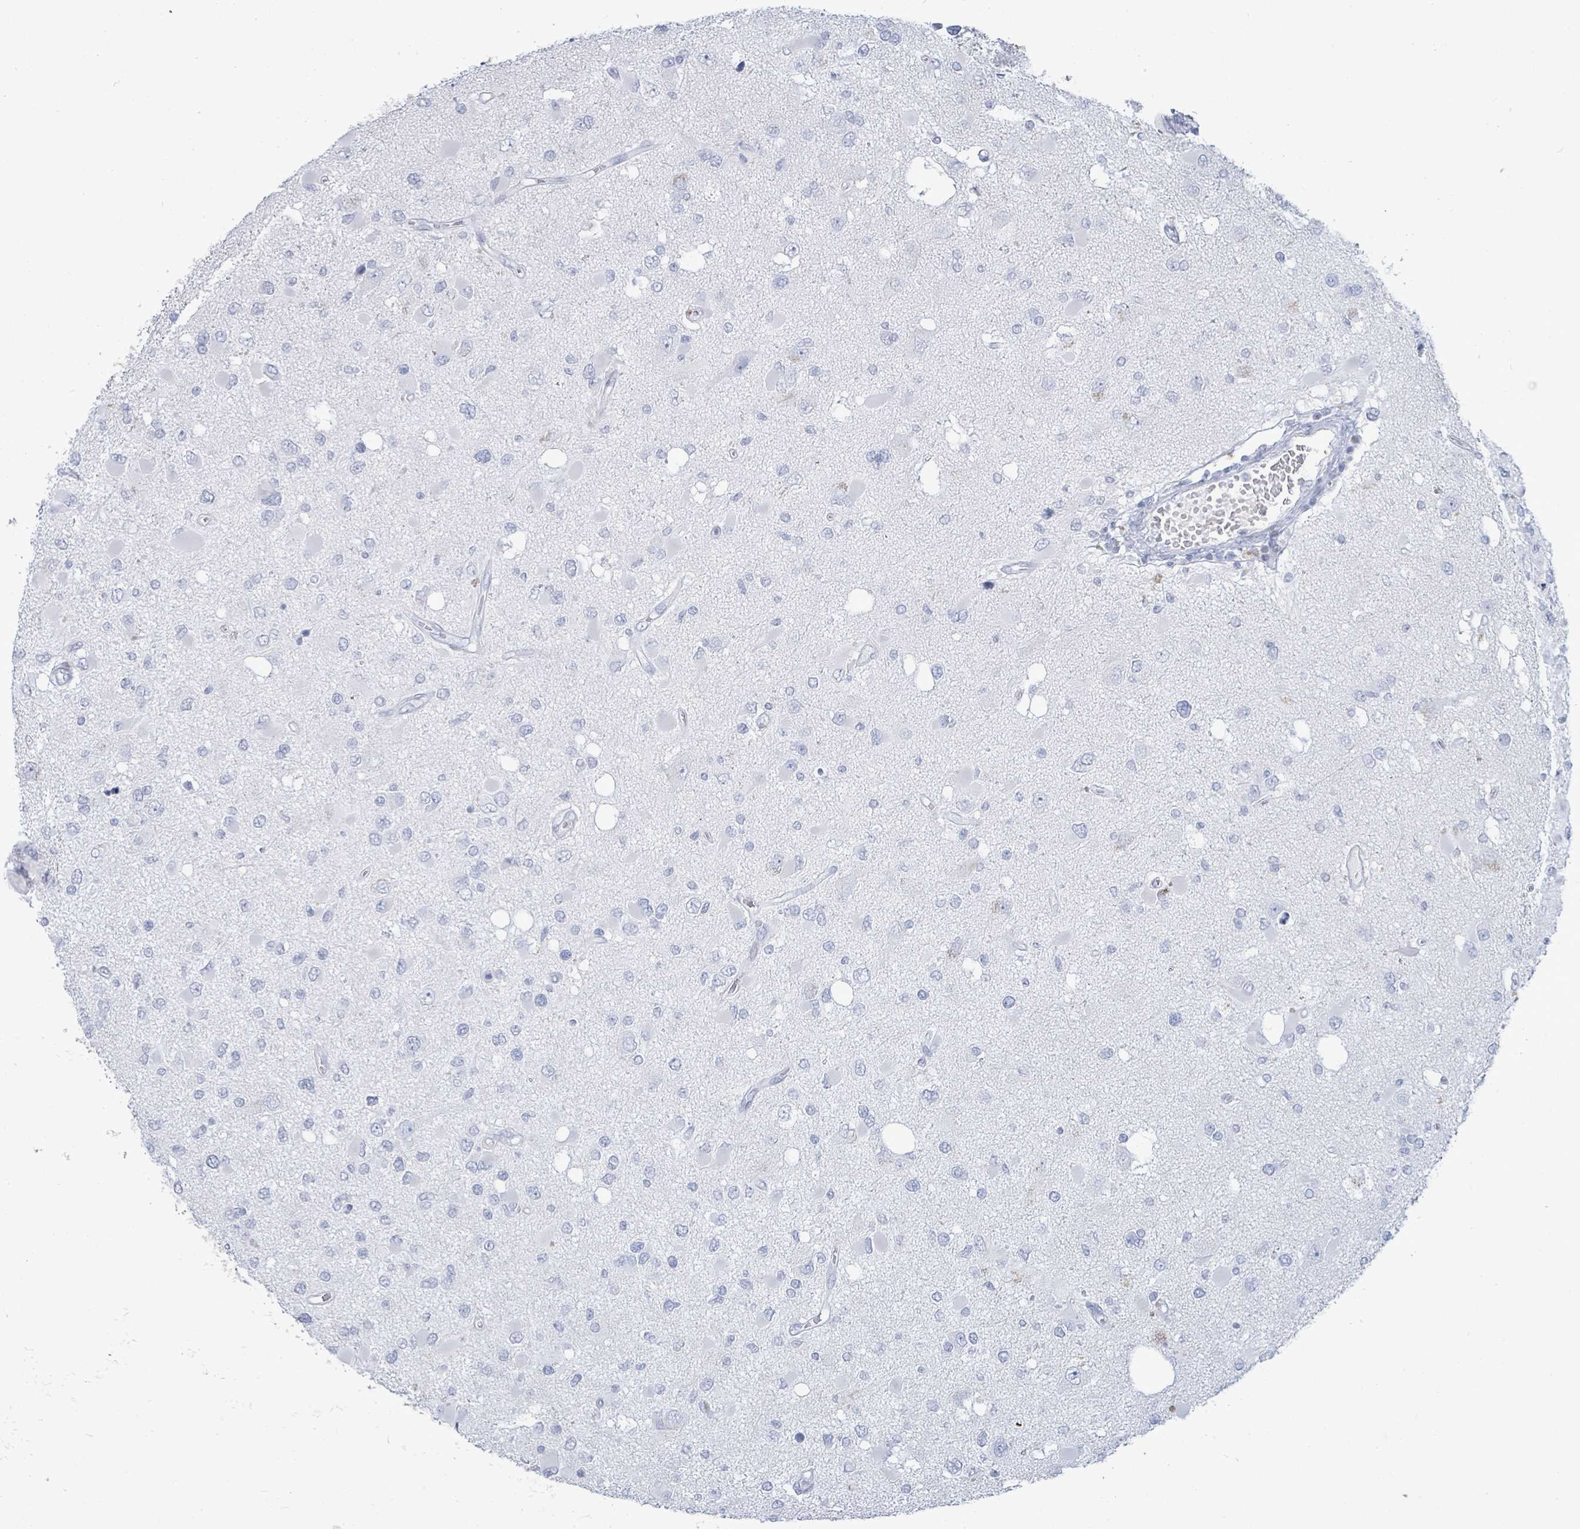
{"staining": {"intensity": "negative", "quantity": "none", "location": "none"}, "tissue": "glioma", "cell_type": "Tumor cells", "image_type": "cancer", "snomed": [{"axis": "morphology", "description": "Glioma, malignant, High grade"}, {"axis": "topography", "description": "Brain"}], "caption": "IHC of glioma exhibits no expression in tumor cells.", "gene": "MALL", "patient": {"sex": "male", "age": 53}}